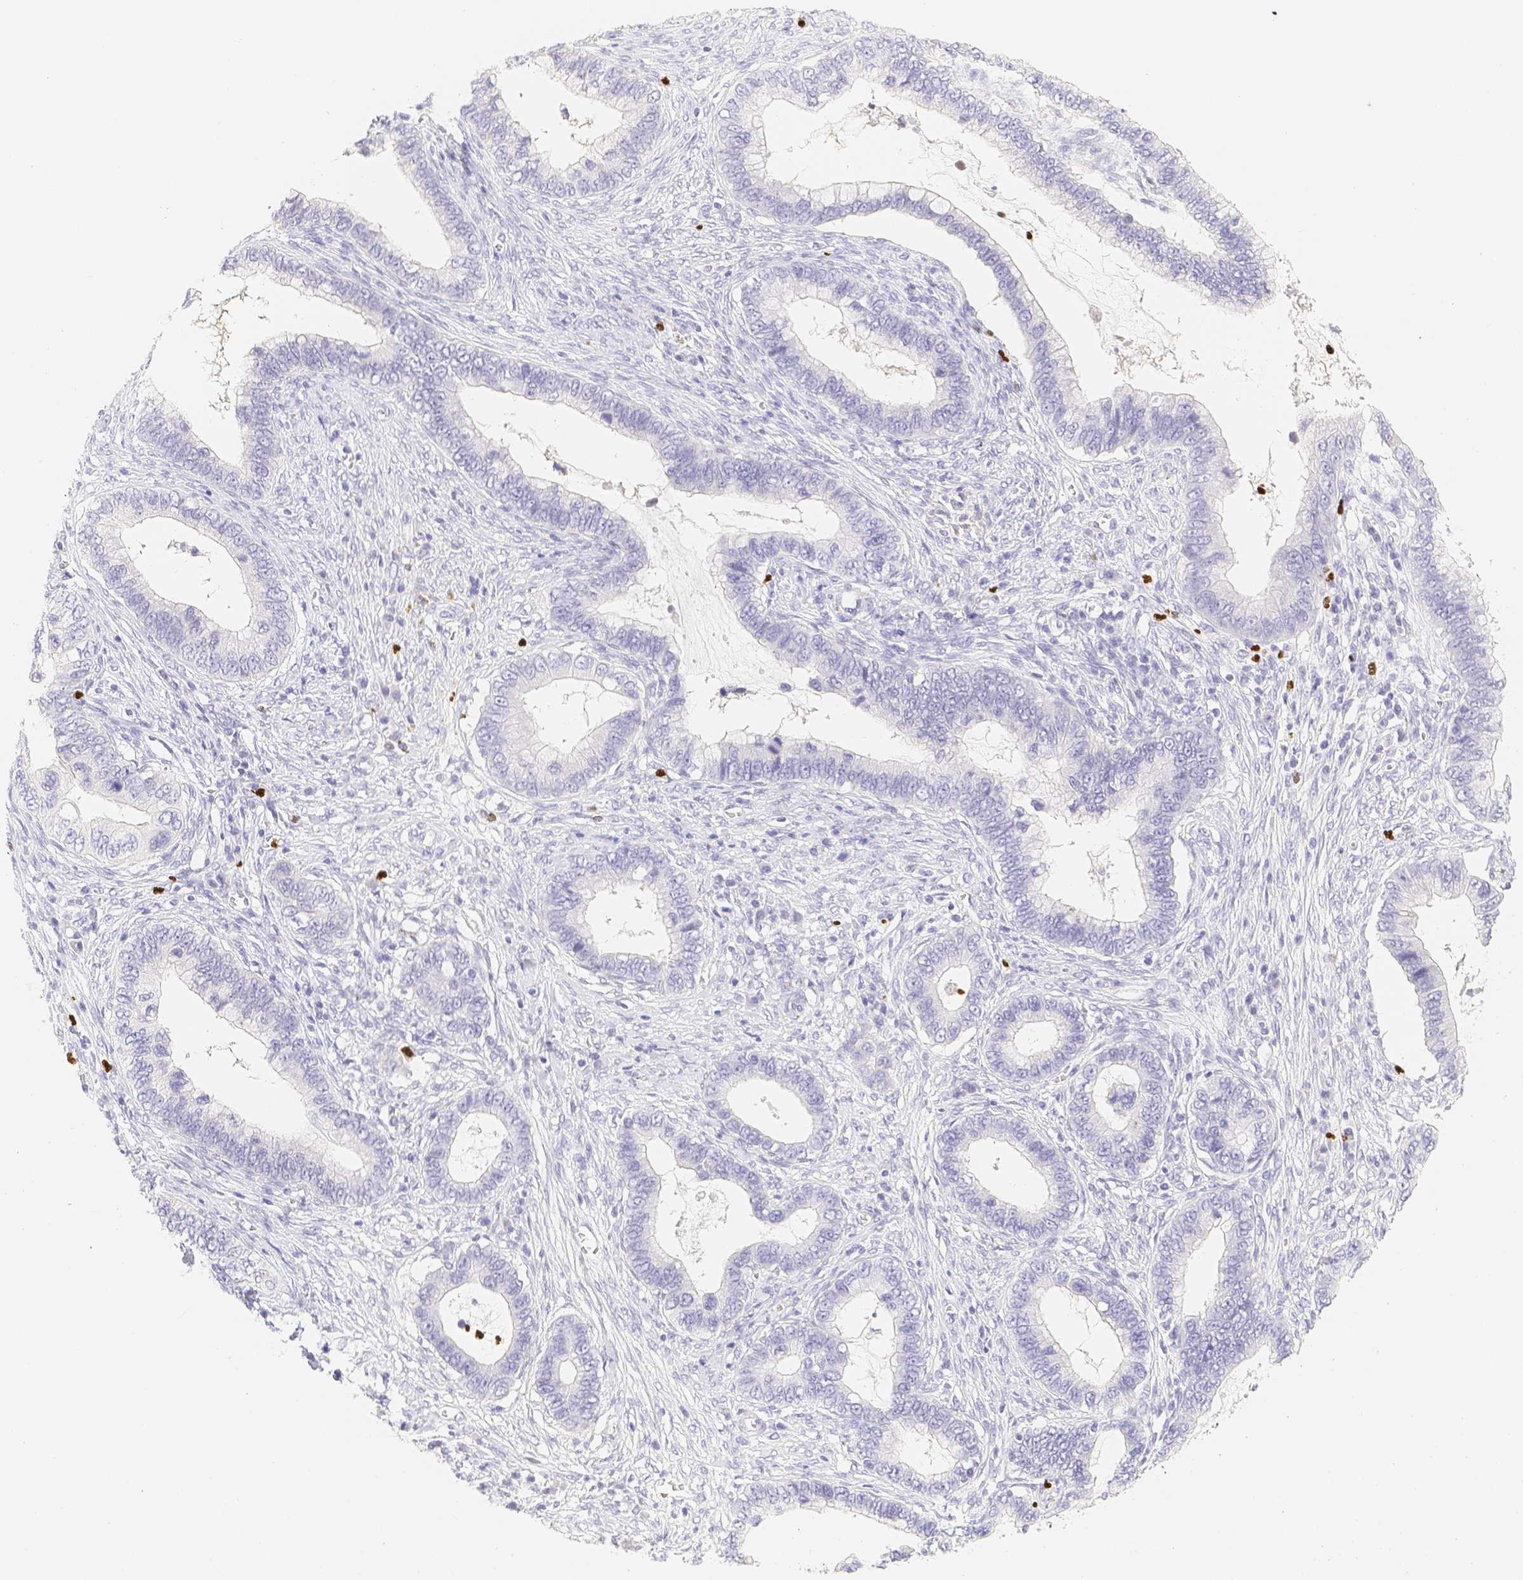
{"staining": {"intensity": "negative", "quantity": "none", "location": "none"}, "tissue": "cervical cancer", "cell_type": "Tumor cells", "image_type": "cancer", "snomed": [{"axis": "morphology", "description": "Adenocarcinoma, NOS"}, {"axis": "topography", "description": "Cervix"}], "caption": "Immunohistochemistry (IHC) image of cervical cancer stained for a protein (brown), which displays no staining in tumor cells.", "gene": "PADI4", "patient": {"sex": "female", "age": 44}}